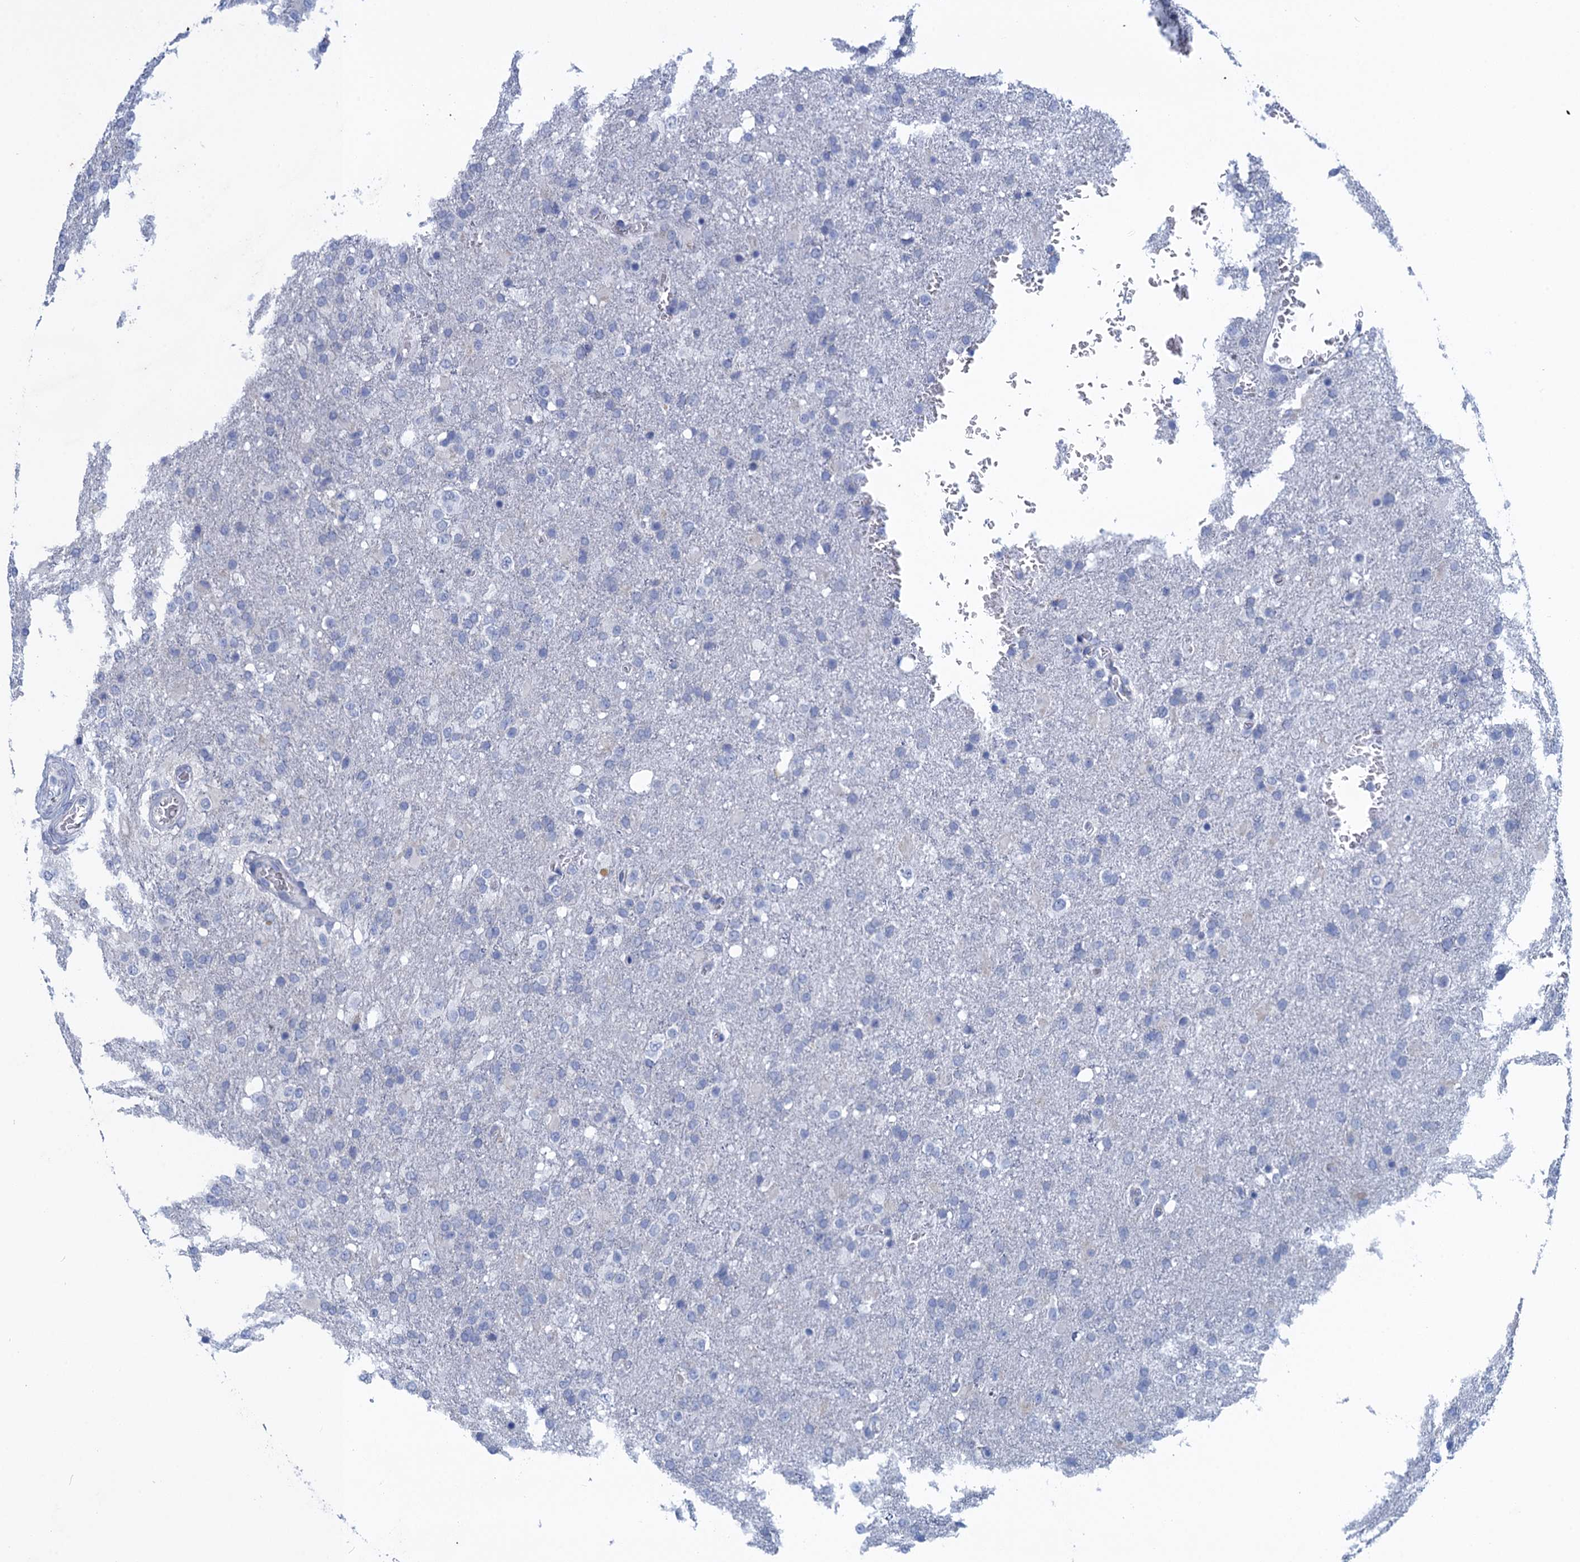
{"staining": {"intensity": "negative", "quantity": "none", "location": "none"}, "tissue": "glioma", "cell_type": "Tumor cells", "image_type": "cancer", "snomed": [{"axis": "morphology", "description": "Glioma, malignant, High grade"}, {"axis": "topography", "description": "Brain"}], "caption": "Protein analysis of malignant high-grade glioma reveals no significant expression in tumor cells.", "gene": "SCEL", "patient": {"sex": "female", "age": 74}}